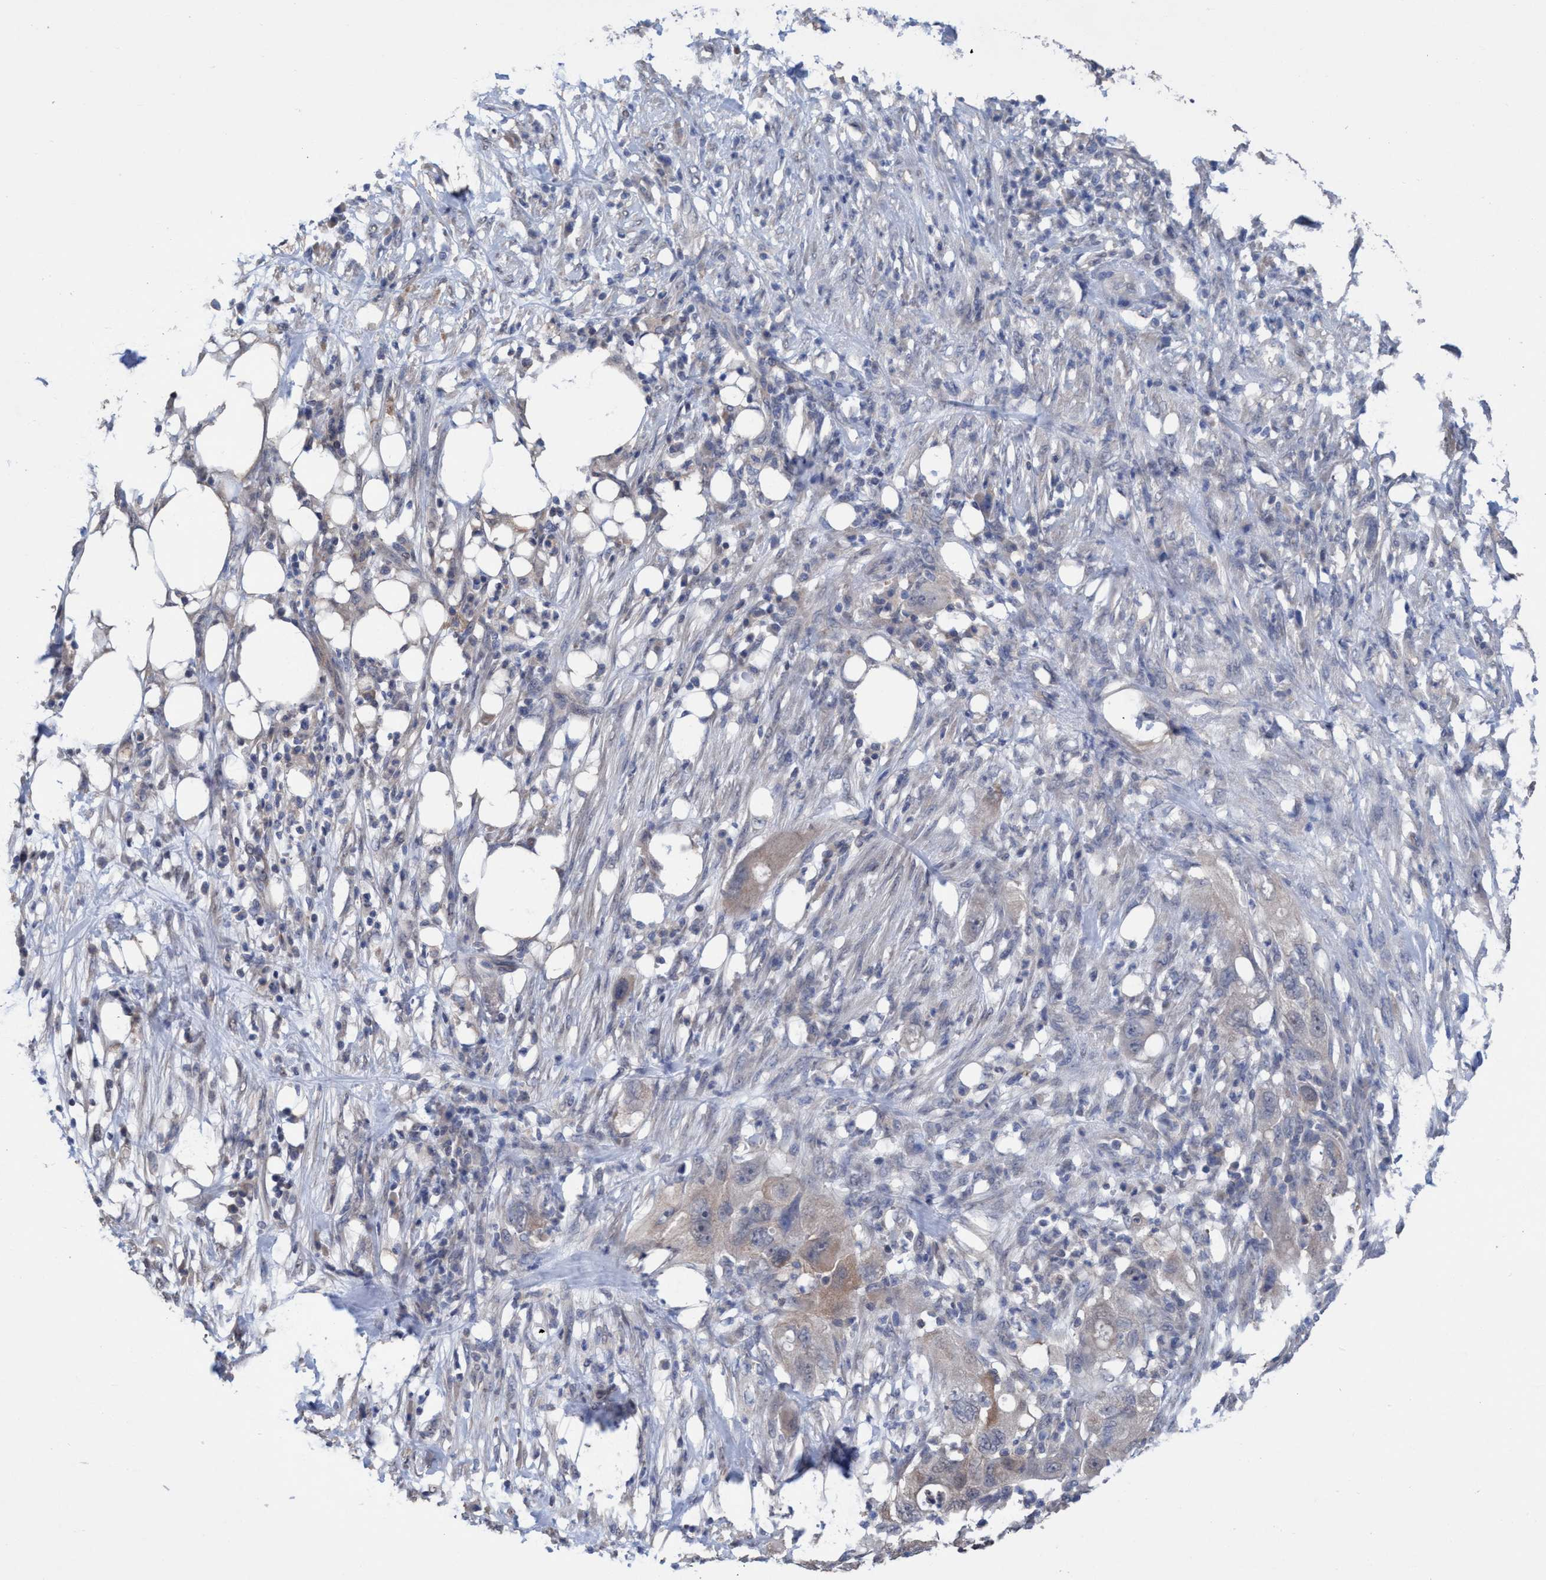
{"staining": {"intensity": "negative", "quantity": "none", "location": "none"}, "tissue": "pancreatic cancer", "cell_type": "Tumor cells", "image_type": "cancer", "snomed": [{"axis": "morphology", "description": "Adenocarcinoma, NOS"}, {"axis": "topography", "description": "Pancreas"}], "caption": "Immunohistochemistry (IHC) image of neoplastic tissue: human adenocarcinoma (pancreatic) stained with DAB shows no significant protein expression in tumor cells.", "gene": "GLOD4", "patient": {"sex": "female", "age": 78}}